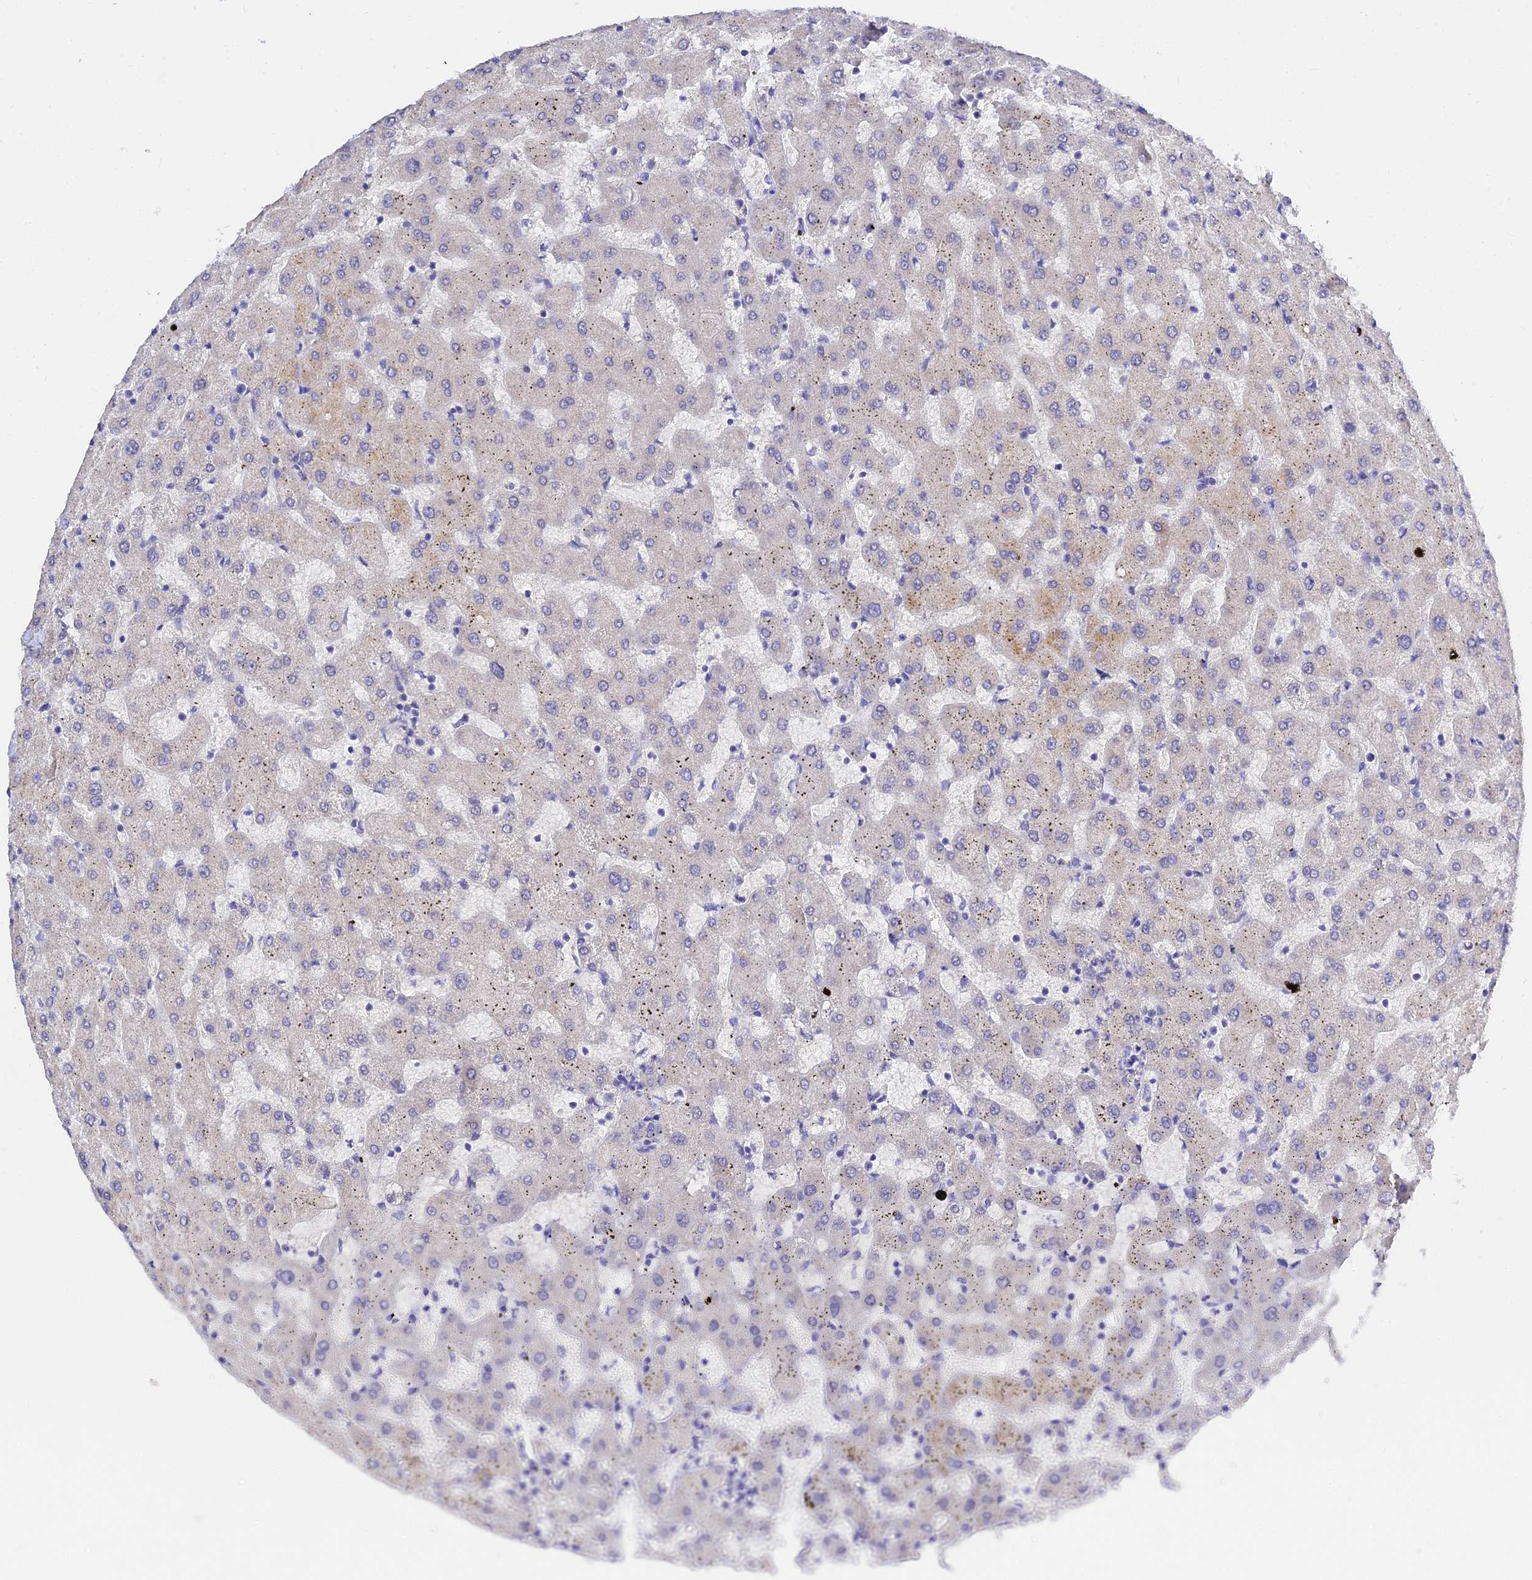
{"staining": {"intensity": "negative", "quantity": "none", "location": "none"}, "tissue": "liver", "cell_type": "Cholangiocytes", "image_type": "normal", "snomed": [{"axis": "morphology", "description": "Normal tissue, NOS"}, {"axis": "topography", "description": "Liver"}], "caption": "IHC image of normal liver: liver stained with DAB demonstrates no significant protein expression in cholangiocytes.", "gene": "HOXB1", "patient": {"sex": "female", "age": 63}}